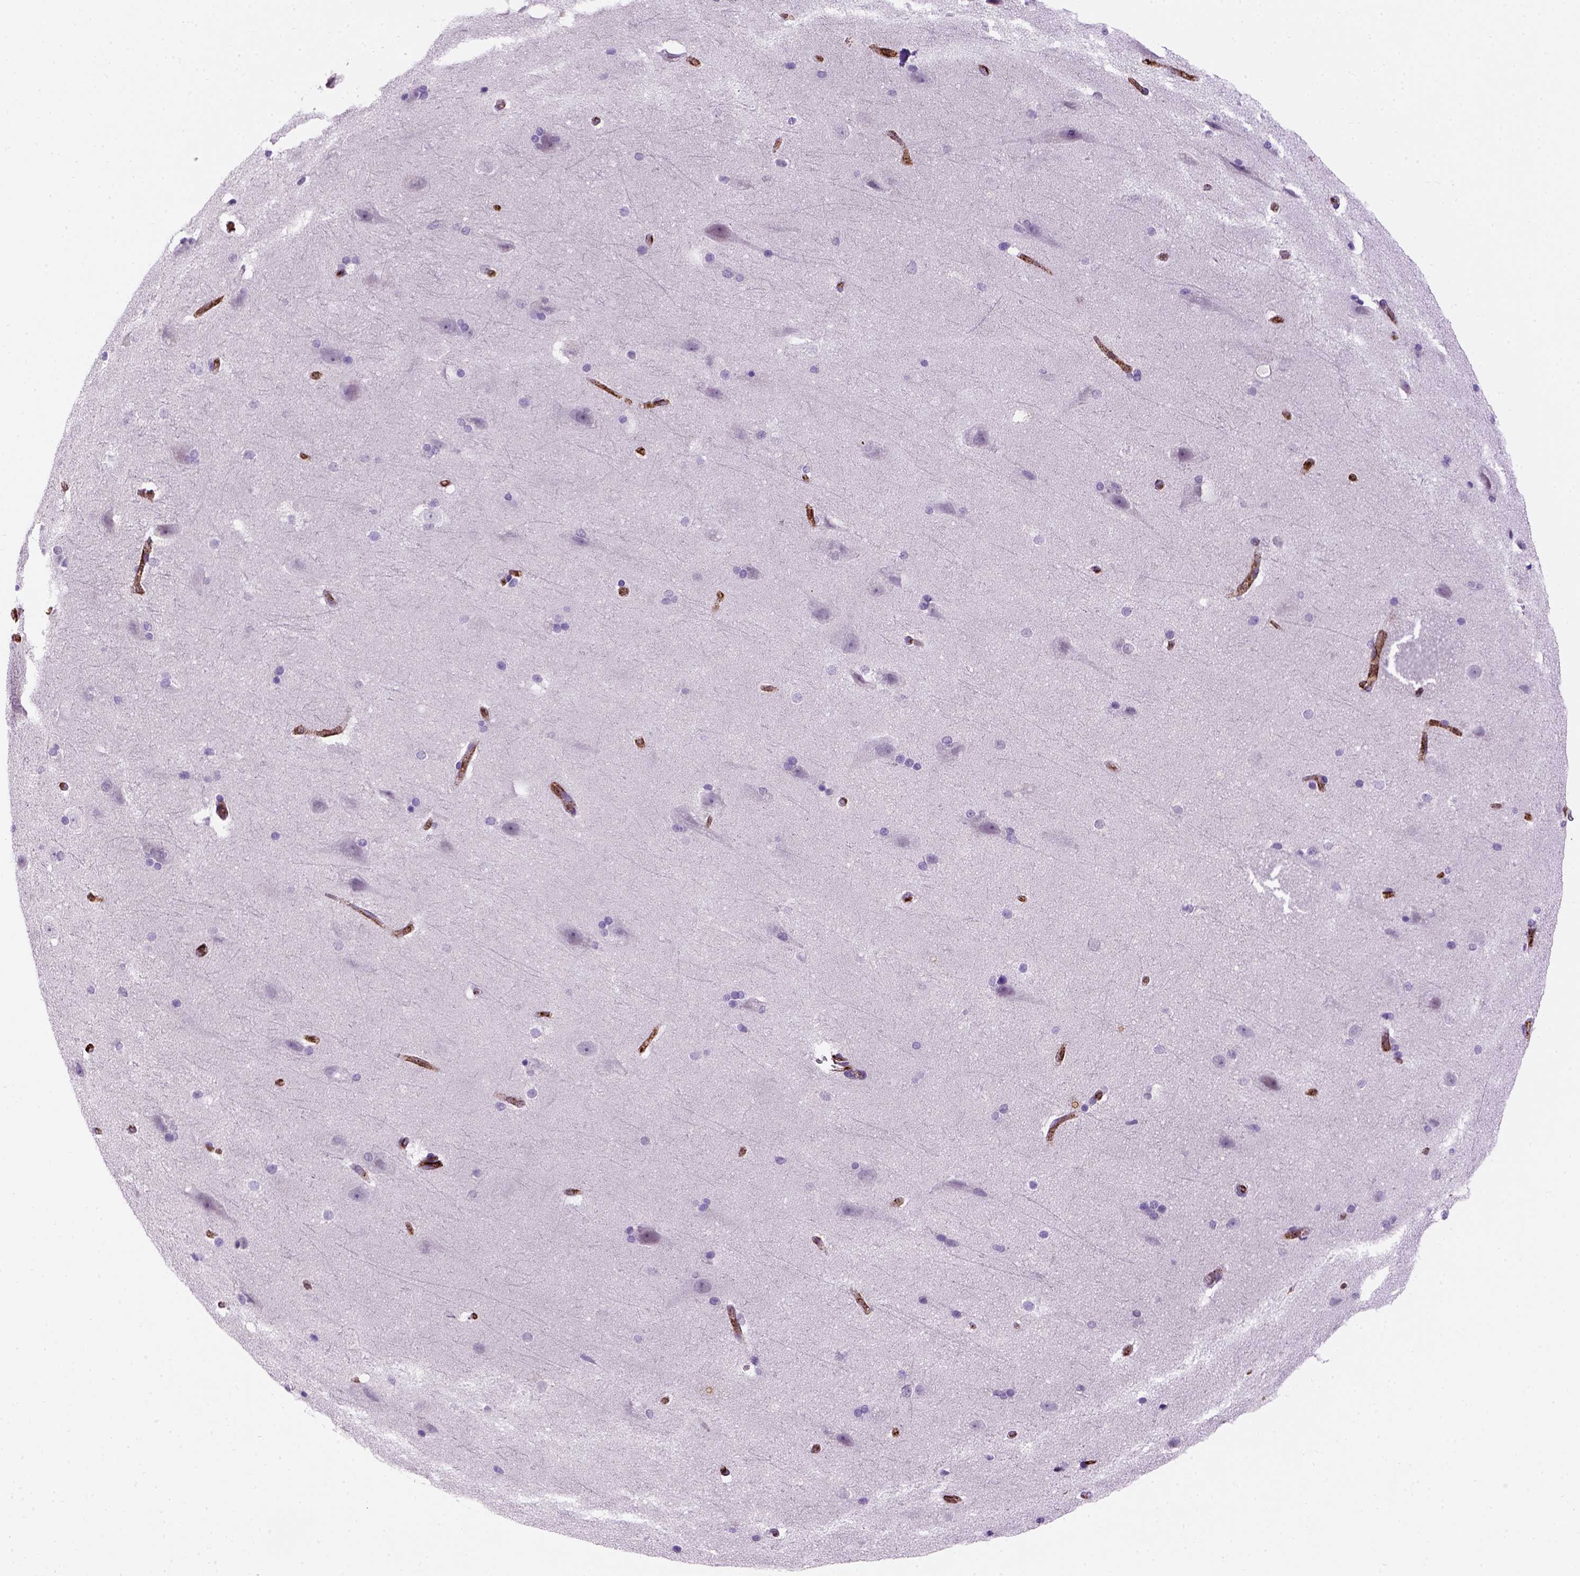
{"staining": {"intensity": "negative", "quantity": "none", "location": "none"}, "tissue": "hippocampus", "cell_type": "Glial cells", "image_type": "normal", "snomed": [{"axis": "morphology", "description": "Normal tissue, NOS"}, {"axis": "topography", "description": "Cerebral cortex"}, {"axis": "topography", "description": "Hippocampus"}], "caption": "Immunohistochemistry (IHC) of normal human hippocampus demonstrates no staining in glial cells. Brightfield microscopy of immunohistochemistry (IHC) stained with DAB (brown) and hematoxylin (blue), captured at high magnification.", "gene": "VWF", "patient": {"sex": "female", "age": 19}}